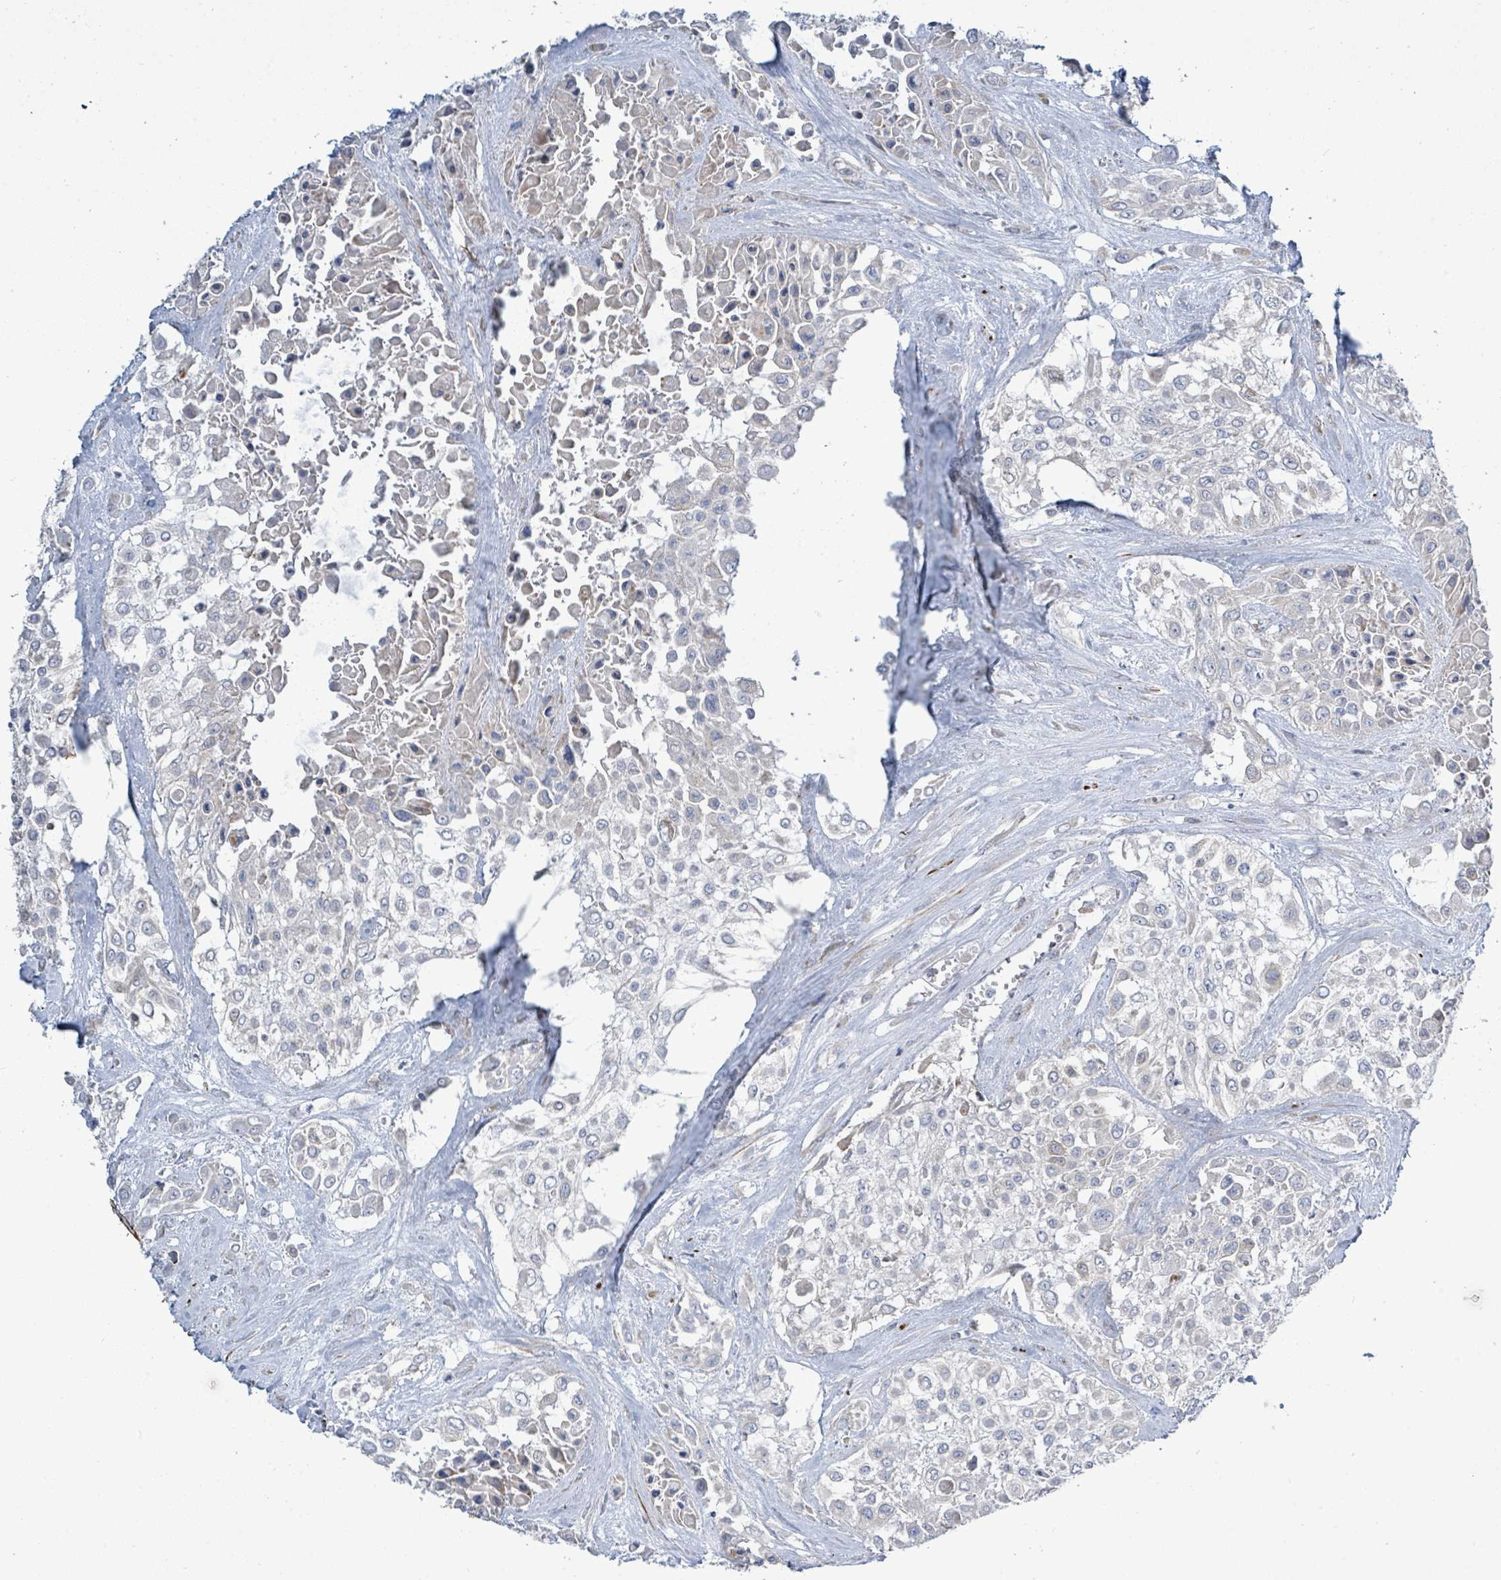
{"staining": {"intensity": "negative", "quantity": "none", "location": "none"}, "tissue": "urothelial cancer", "cell_type": "Tumor cells", "image_type": "cancer", "snomed": [{"axis": "morphology", "description": "Urothelial carcinoma, High grade"}, {"axis": "topography", "description": "Urinary bladder"}], "caption": "This is an IHC image of human urothelial cancer. There is no staining in tumor cells.", "gene": "SIRPB1", "patient": {"sex": "male", "age": 67}}